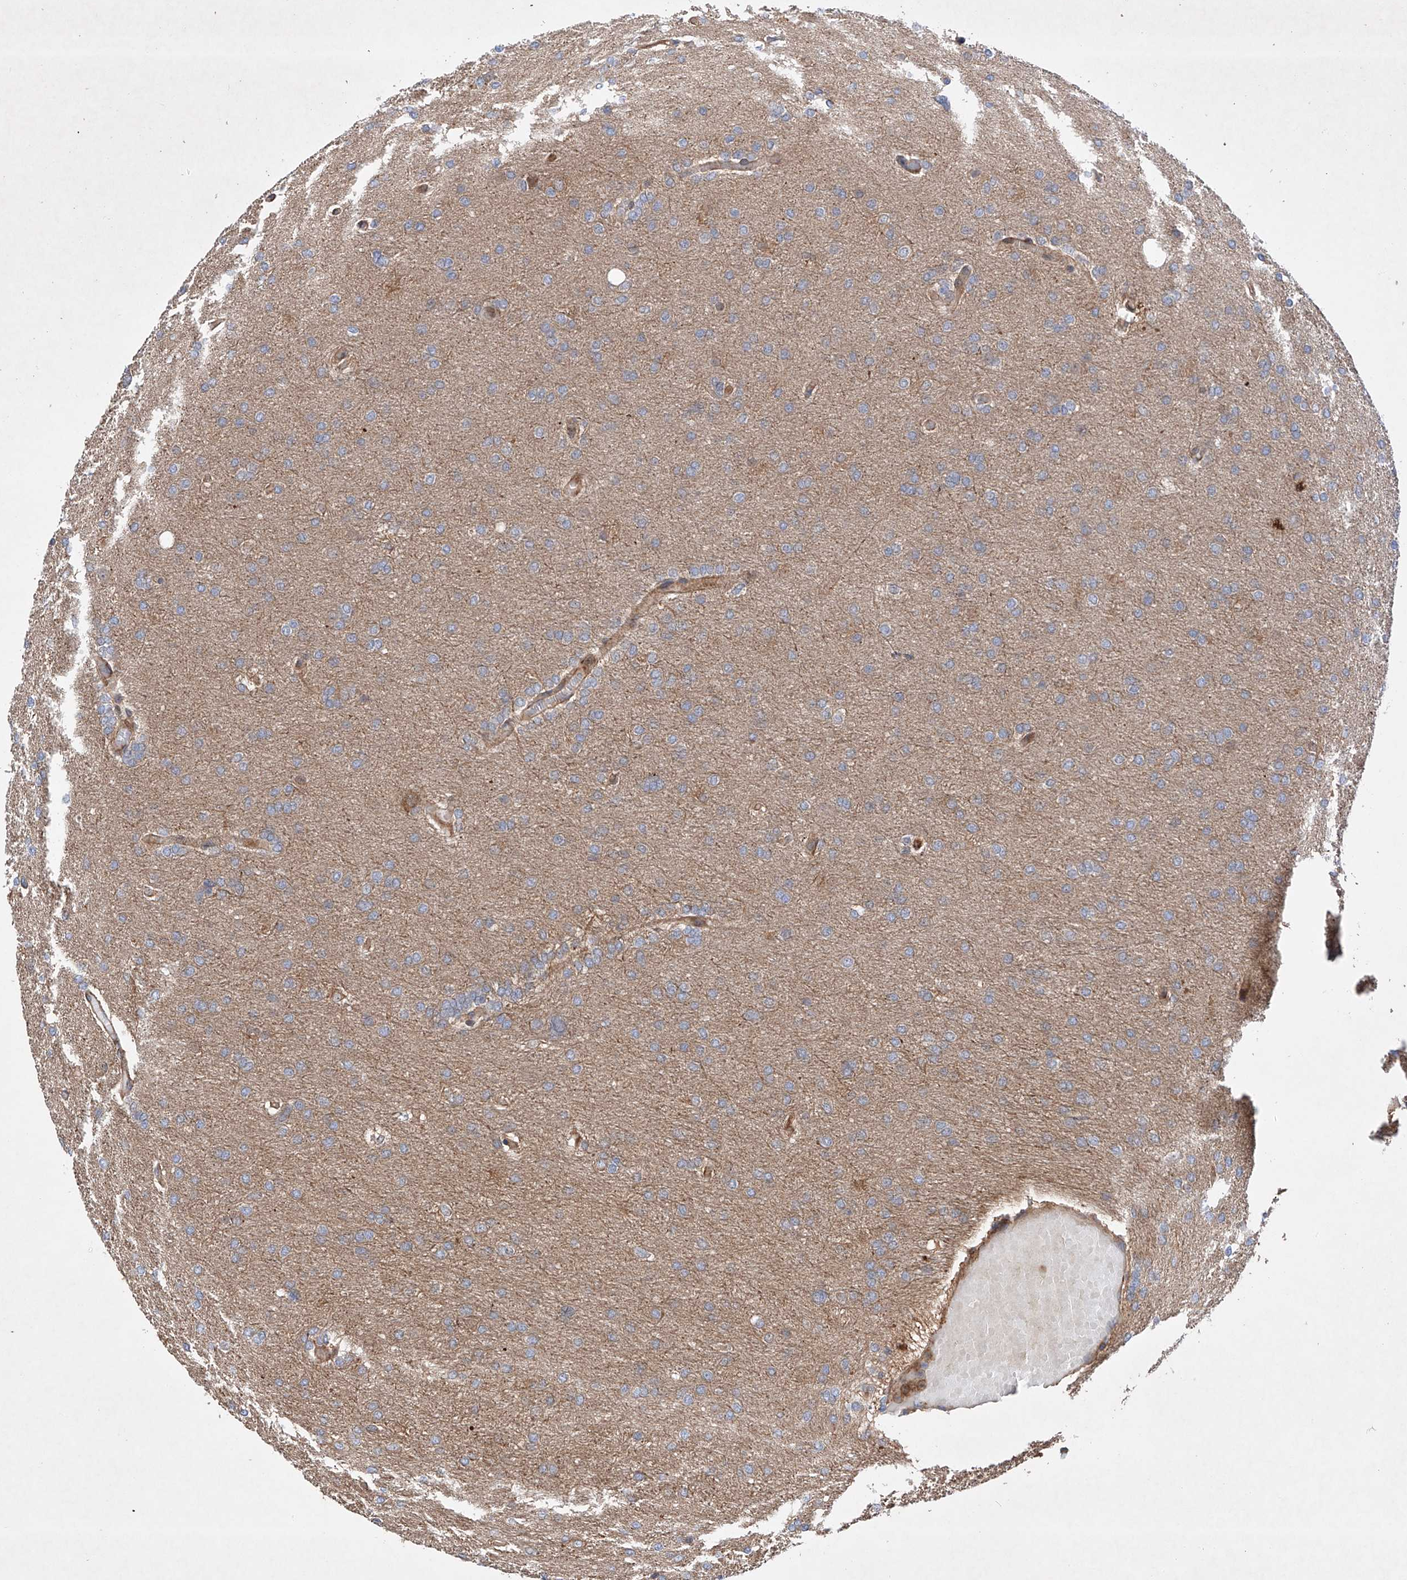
{"staining": {"intensity": "weak", "quantity": "<25%", "location": "cytoplasmic/membranous"}, "tissue": "glioma", "cell_type": "Tumor cells", "image_type": "cancer", "snomed": [{"axis": "morphology", "description": "Glioma, malignant, High grade"}, {"axis": "topography", "description": "Cerebral cortex"}], "caption": "Tumor cells are negative for brown protein staining in glioma.", "gene": "TIMM23", "patient": {"sex": "female", "age": 36}}